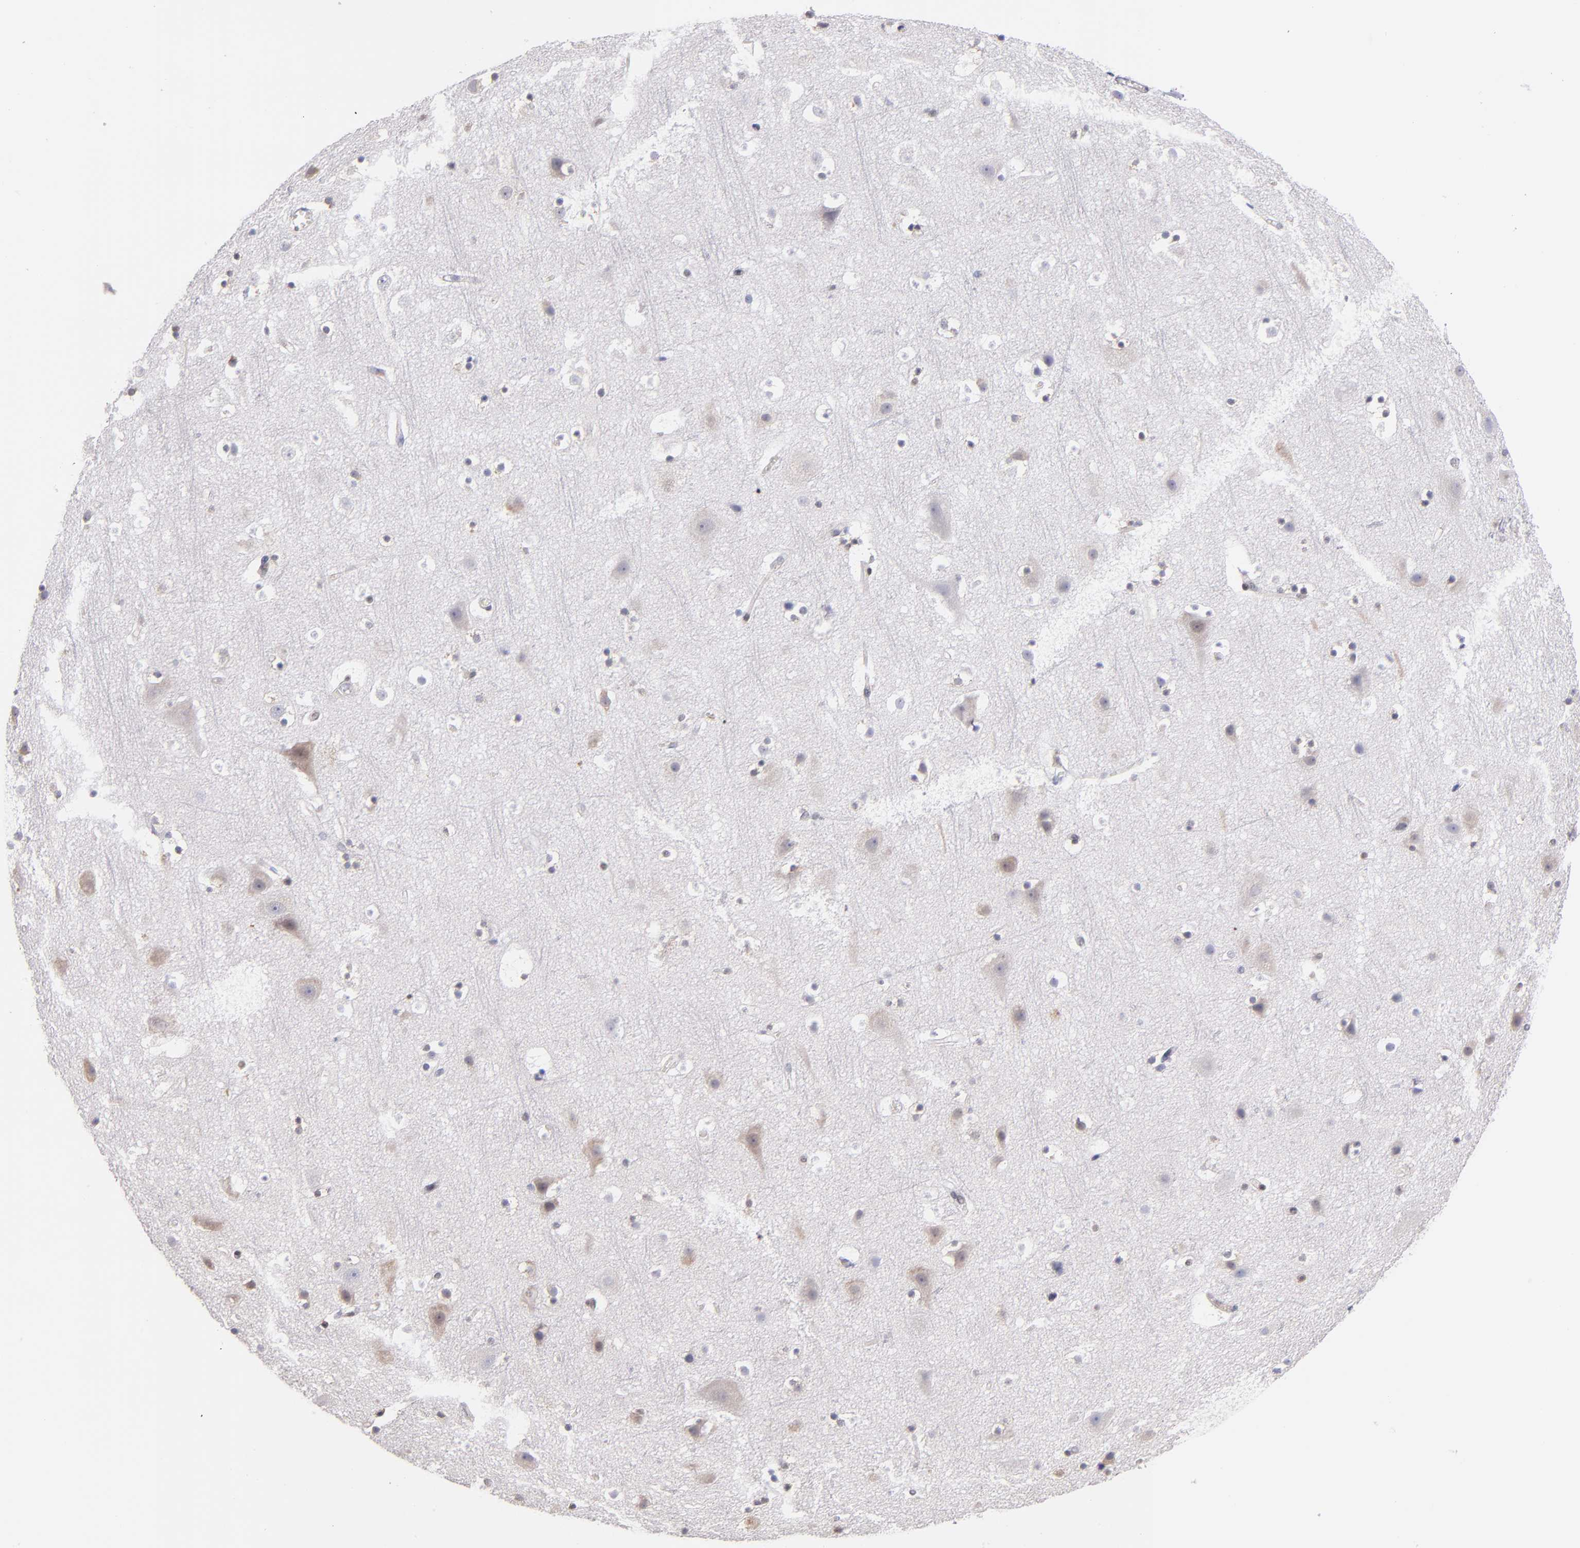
{"staining": {"intensity": "weak", "quantity": ">75%", "location": "cytoplasmic/membranous"}, "tissue": "cerebral cortex", "cell_type": "Endothelial cells", "image_type": "normal", "snomed": [{"axis": "morphology", "description": "Normal tissue, NOS"}, {"axis": "topography", "description": "Cerebral cortex"}], "caption": "Brown immunohistochemical staining in benign human cerebral cortex reveals weak cytoplasmic/membranous staining in approximately >75% of endothelial cells. The staining is performed using DAB brown chromogen to label protein expression. The nuclei are counter-stained blue using hematoxylin.", "gene": "SRF", "patient": {"sex": "male", "age": 45}}